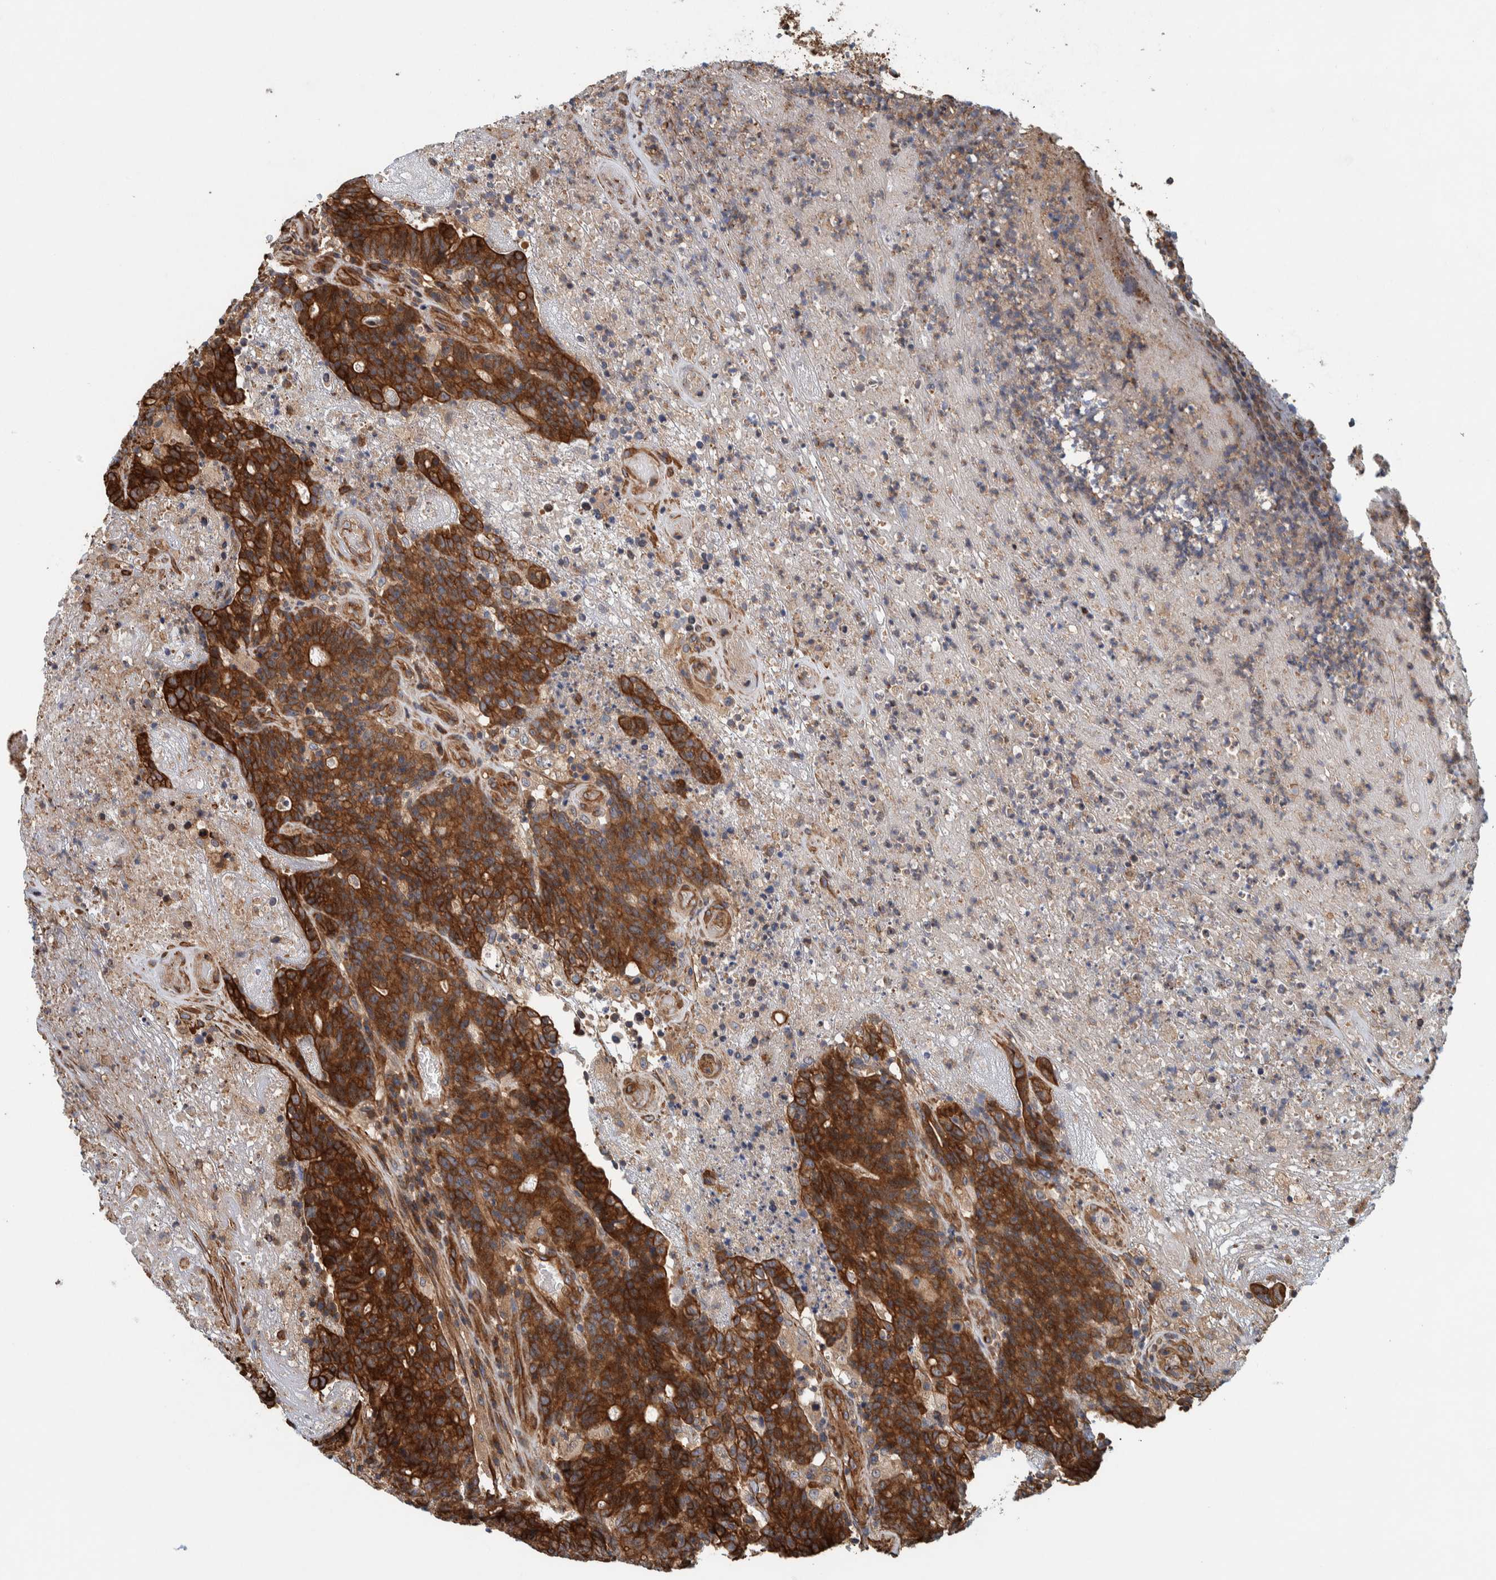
{"staining": {"intensity": "strong", "quantity": ">75%", "location": "cytoplasmic/membranous"}, "tissue": "colorectal cancer", "cell_type": "Tumor cells", "image_type": "cancer", "snomed": [{"axis": "morphology", "description": "Normal tissue, NOS"}, {"axis": "morphology", "description": "Adenocarcinoma, NOS"}, {"axis": "topography", "description": "Colon"}], "caption": "A photomicrograph of human adenocarcinoma (colorectal) stained for a protein demonstrates strong cytoplasmic/membranous brown staining in tumor cells. (IHC, brightfield microscopy, high magnification).", "gene": "PKD1L1", "patient": {"sex": "female", "age": 75}}